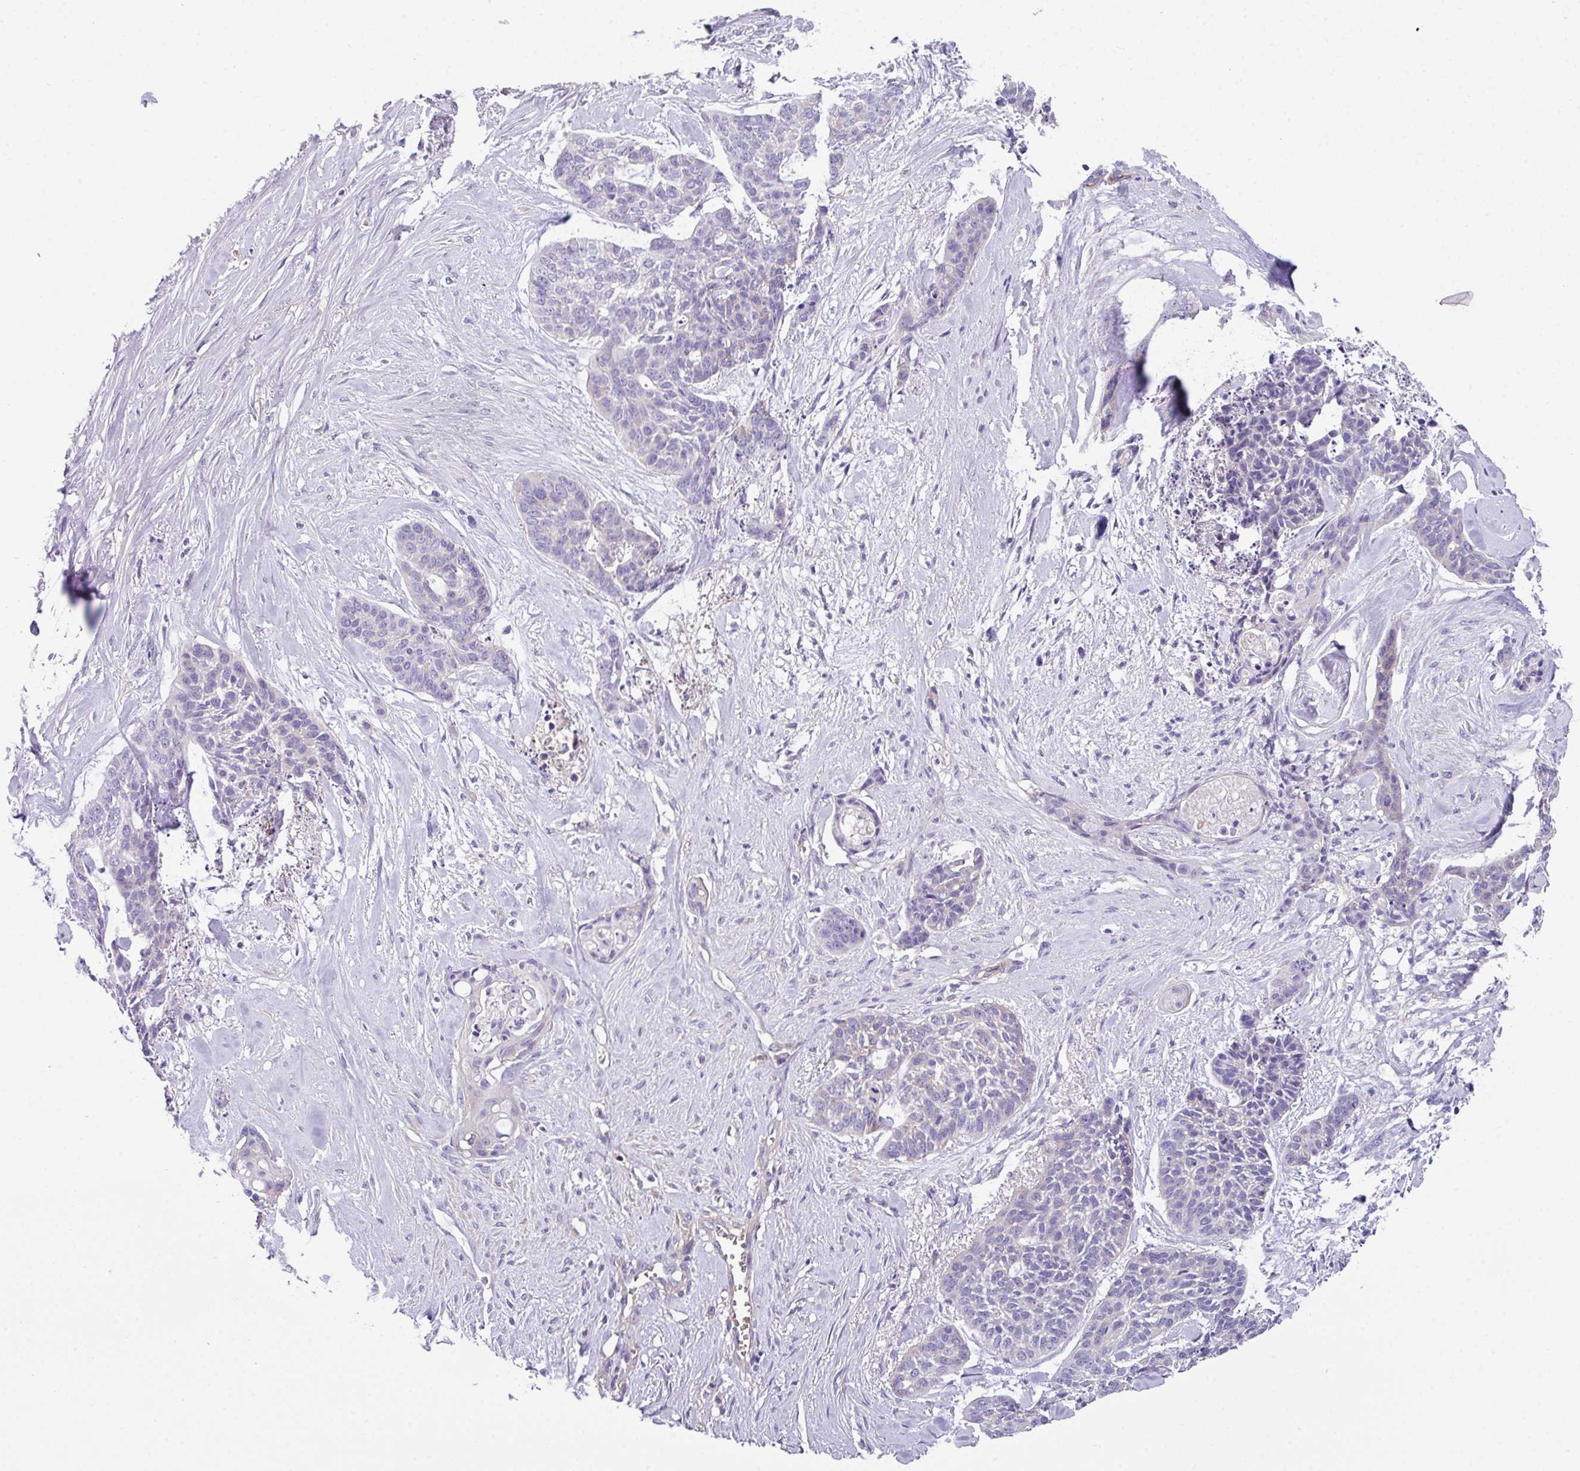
{"staining": {"intensity": "negative", "quantity": "none", "location": "none"}, "tissue": "skin cancer", "cell_type": "Tumor cells", "image_type": "cancer", "snomed": [{"axis": "morphology", "description": "Basal cell carcinoma"}, {"axis": "topography", "description": "Skin"}], "caption": "Tumor cells are negative for brown protein staining in skin cancer.", "gene": "DNAL1", "patient": {"sex": "female", "age": 64}}